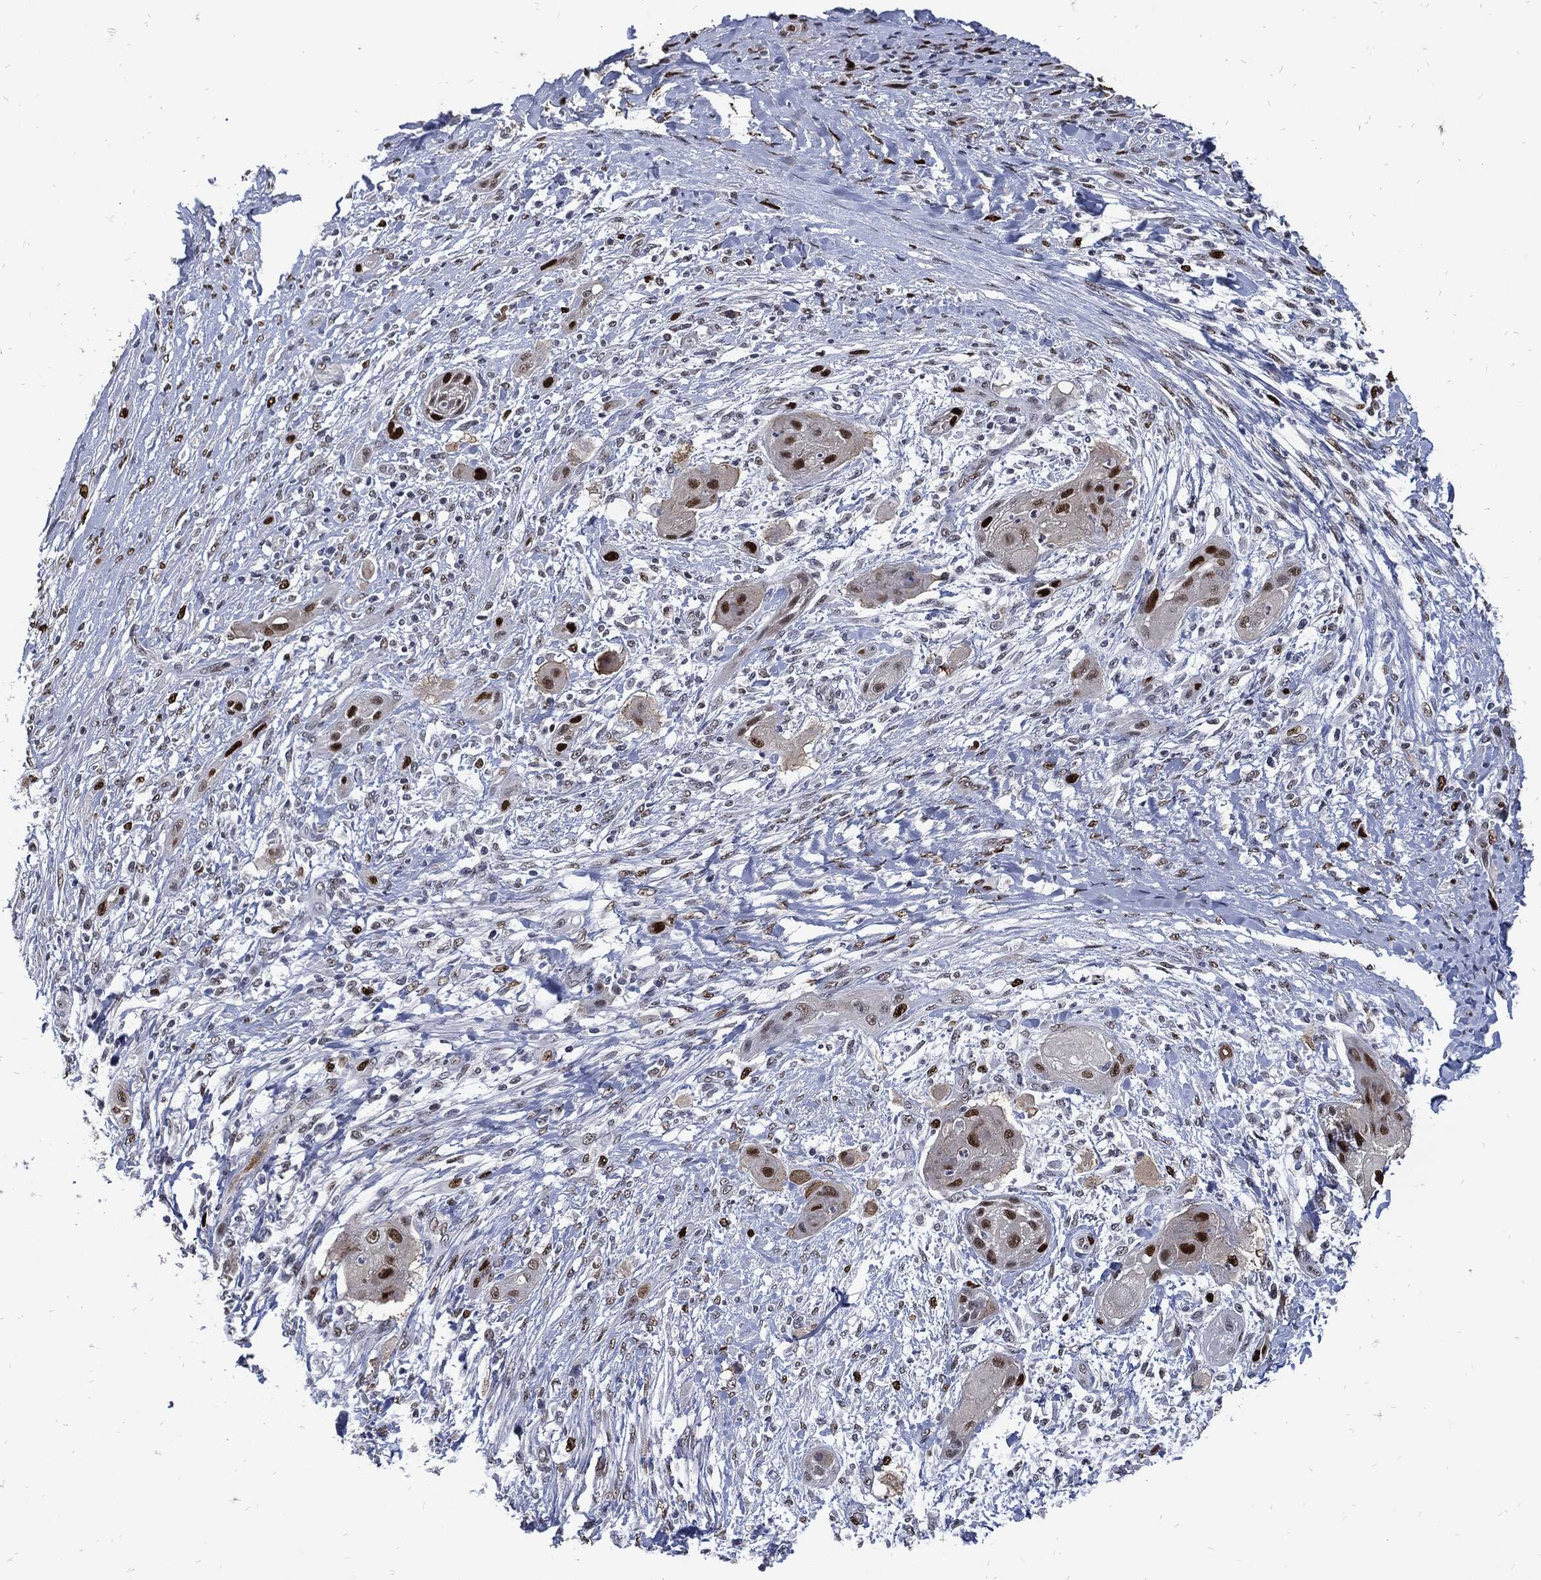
{"staining": {"intensity": "moderate", "quantity": "<25%", "location": "nuclear"}, "tissue": "skin cancer", "cell_type": "Tumor cells", "image_type": "cancer", "snomed": [{"axis": "morphology", "description": "Squamous cell carcinoma, NOS"}, {"axis": "topography", "description": "Skin"}], "caption": "About <25% of tumor cells in squamous cell carcinoma (skin) demonstrate moderate nuclear protein positivity as visualized by brown immunohistochemical staining.", "gene": "NBN", "patient": {"sex": "male", "age": 62}}